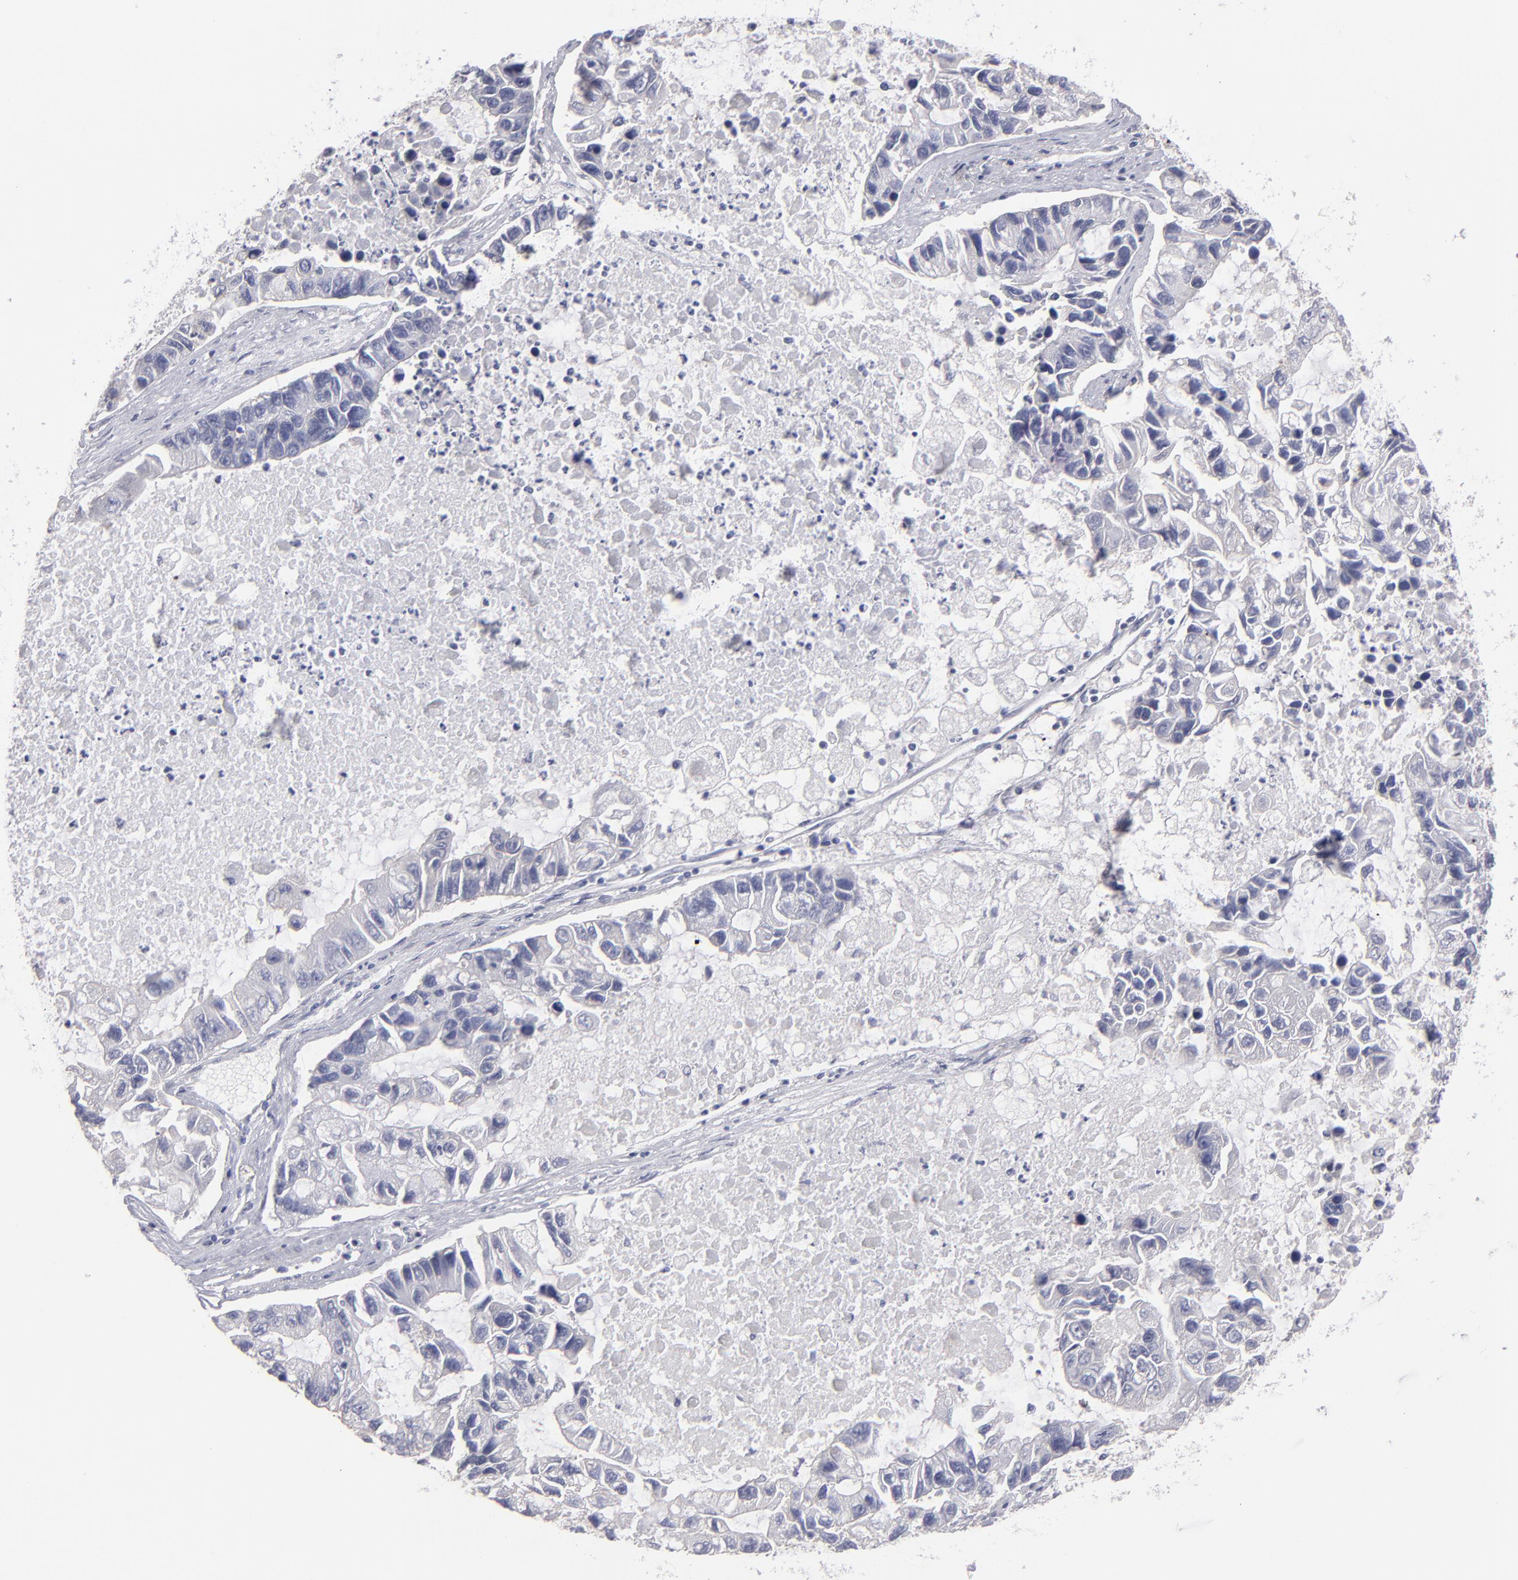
{"staining": {"intensity": "negative", "quantity": "none", "location": "none"}, "tissue": "lung cancer", "cell_type": "Tumor cells", "image_type": "cancer", "snomed": [{"axis": "morphology", "description": "Adenocarcinoma, NOS"}, {"axis": "topography", "description": "Lung"}], "caption": "The immunohistochemistry (IHC) image has no significant staining in tumor cells of adenocarcinoma (lung) tissue.", "gene": "ABCC4", "patient": {"sex": "female", "age": 51}}